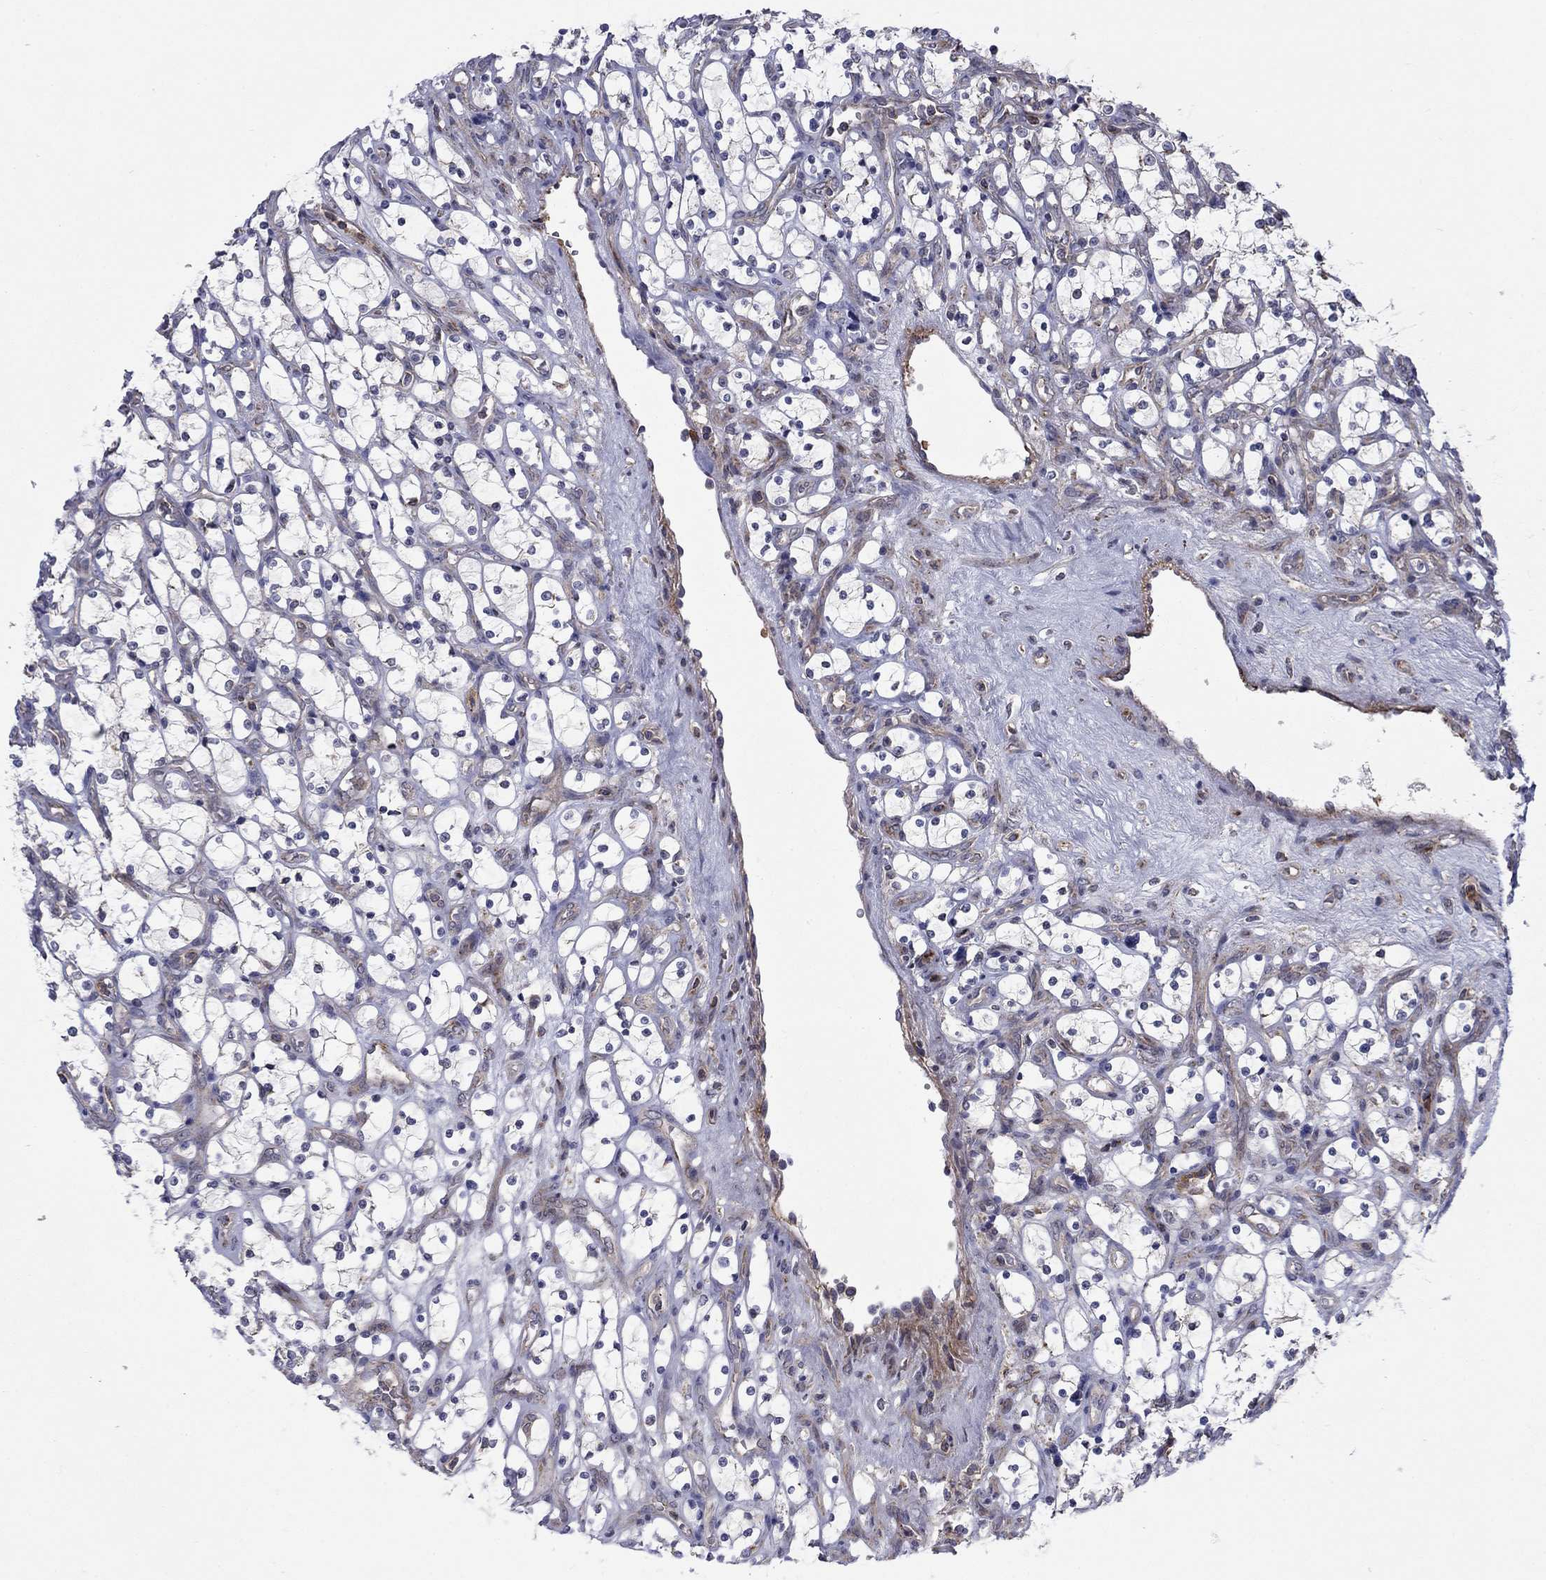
{"staining": {"intensity": "negative", "quantity": "none", "location": "none"}, "tissue": "renal cancer", "cell_type": "Tumor cells", "image_type": "cancer", "snomed": [{"axis": "morphology", "description": "Adenocarcinoma, NOS"}, {"axis": "topography", "description": "Kidney"}], "caption": "Immunohistochemistry (IHC) histopathology image of neoplastic tissue: renal cancer stained with DAB shows no significant protein expression in tumor cells. The staining was performed using DAB to visualize the protein expression in brown, while the nuclei were stained in blue with hematoxylin (Magnification: 20x).", "gene": "DOP1B", "patient": {"sex": "female", "age": 69}}